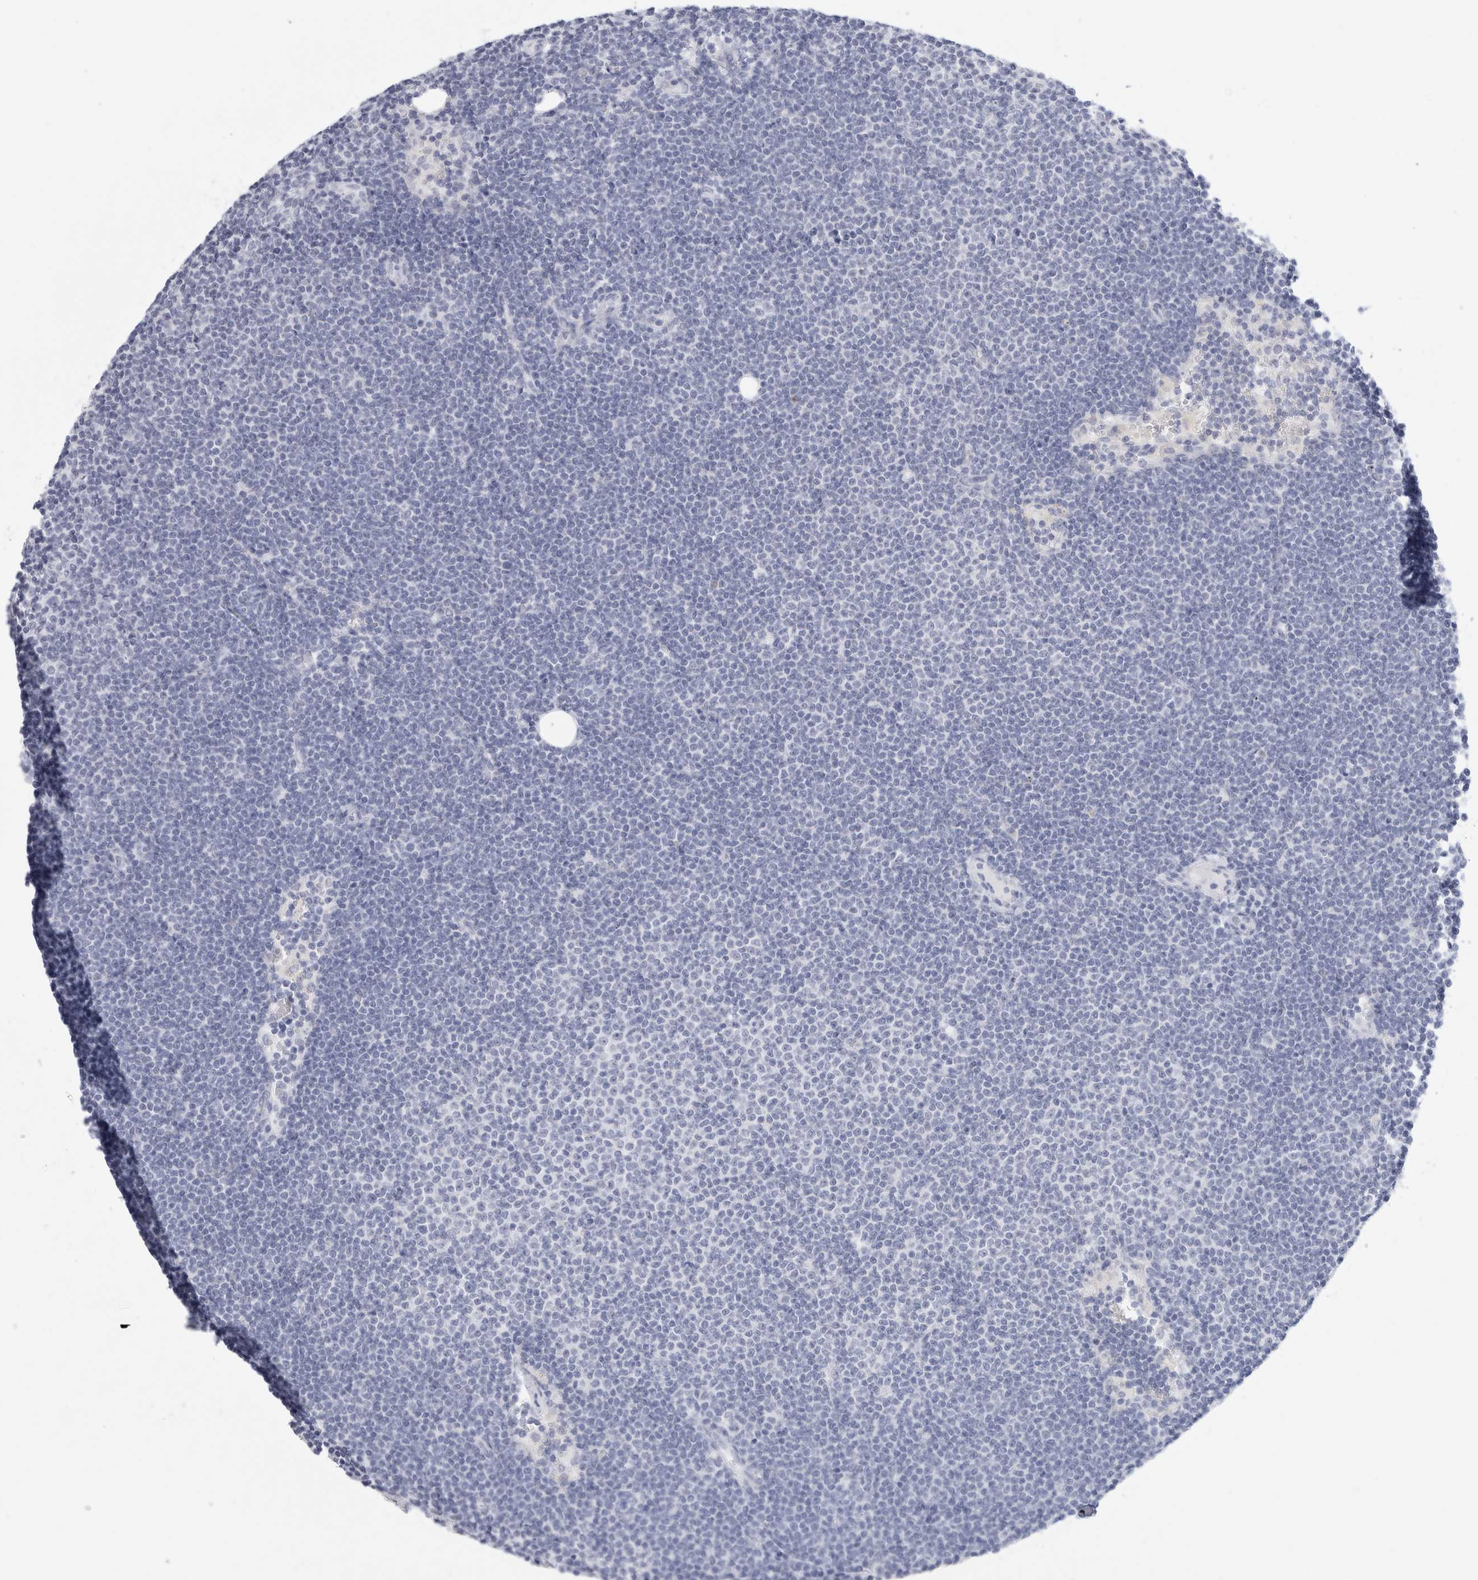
{"staining": {"intensity": "negative", "quantity": "none", "location": "none"}, "tissue": "lymphoma", "cell_type": "Tumor cells", "image_type": "cancer", "snomed": [{"axis": "morphology", "description": "Malignant lymphoma, non-Hodgkin's type, Low grade"}, {"axis": "topography", "description": "Lymph node"}], "caption": "Immunohistochemistry histopathology image of neoplastic tissue: low-grade malignant lymphoma, non-Hodgkin's type stained with DAB (3,3'-diaminobenzidine) demonstrates no significant protein staining in tumor cells.", "gene": "MUC15", "patient": {"sex": "female", "age": 53}}